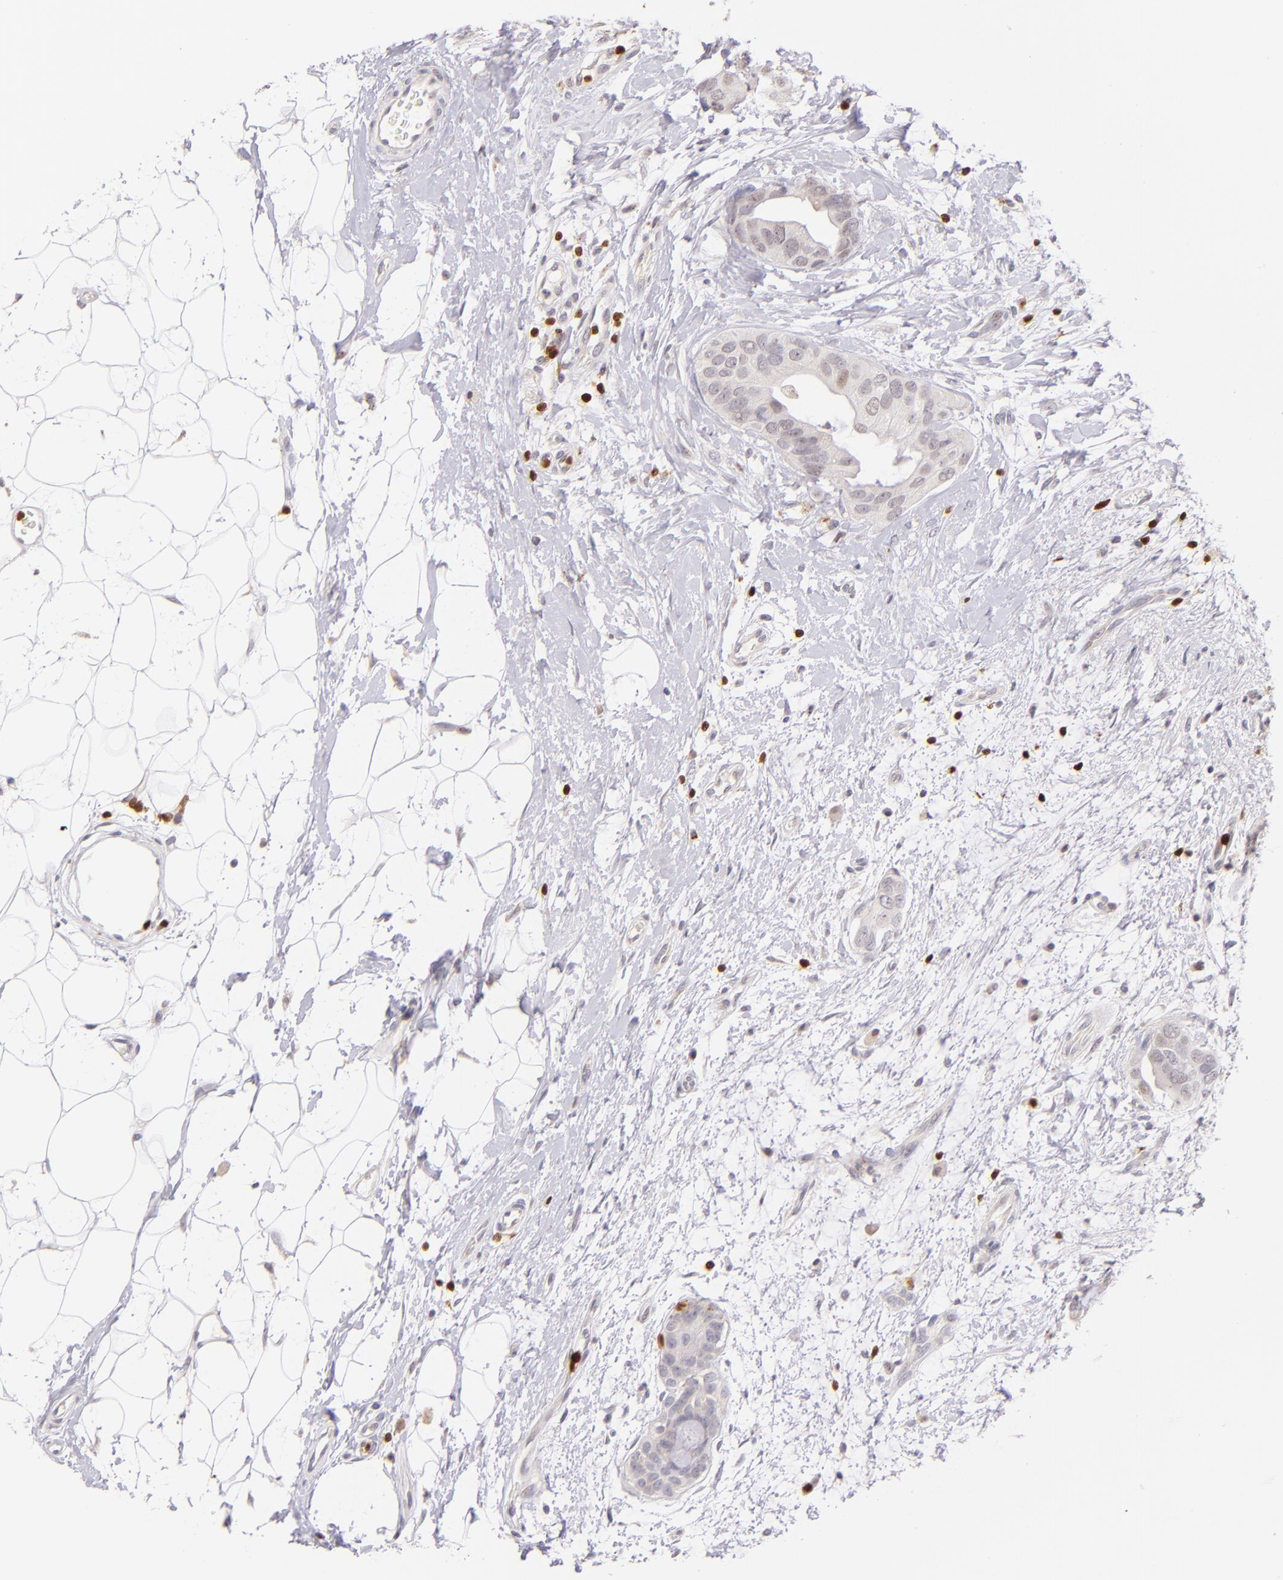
{"staining": {"intensity": "negative", "quantity": "none", "location": "none"}, "tissue": "breast cancer", "cell_type": "Tumor cells", "image_type": "cancer", "snomed": [{"axis": "morphology", "description": "Duct carcinoma"}, {"axis": "topography", "description": "Breast"}], "caption": "A high-resolution histopathology image shows IHC staining of breast cancer (invasive ductal carcinoma), which shows no significant staining in tumor cells.", "gene": "ZAP70", "patient": {"sex": "female", "age": 40}}